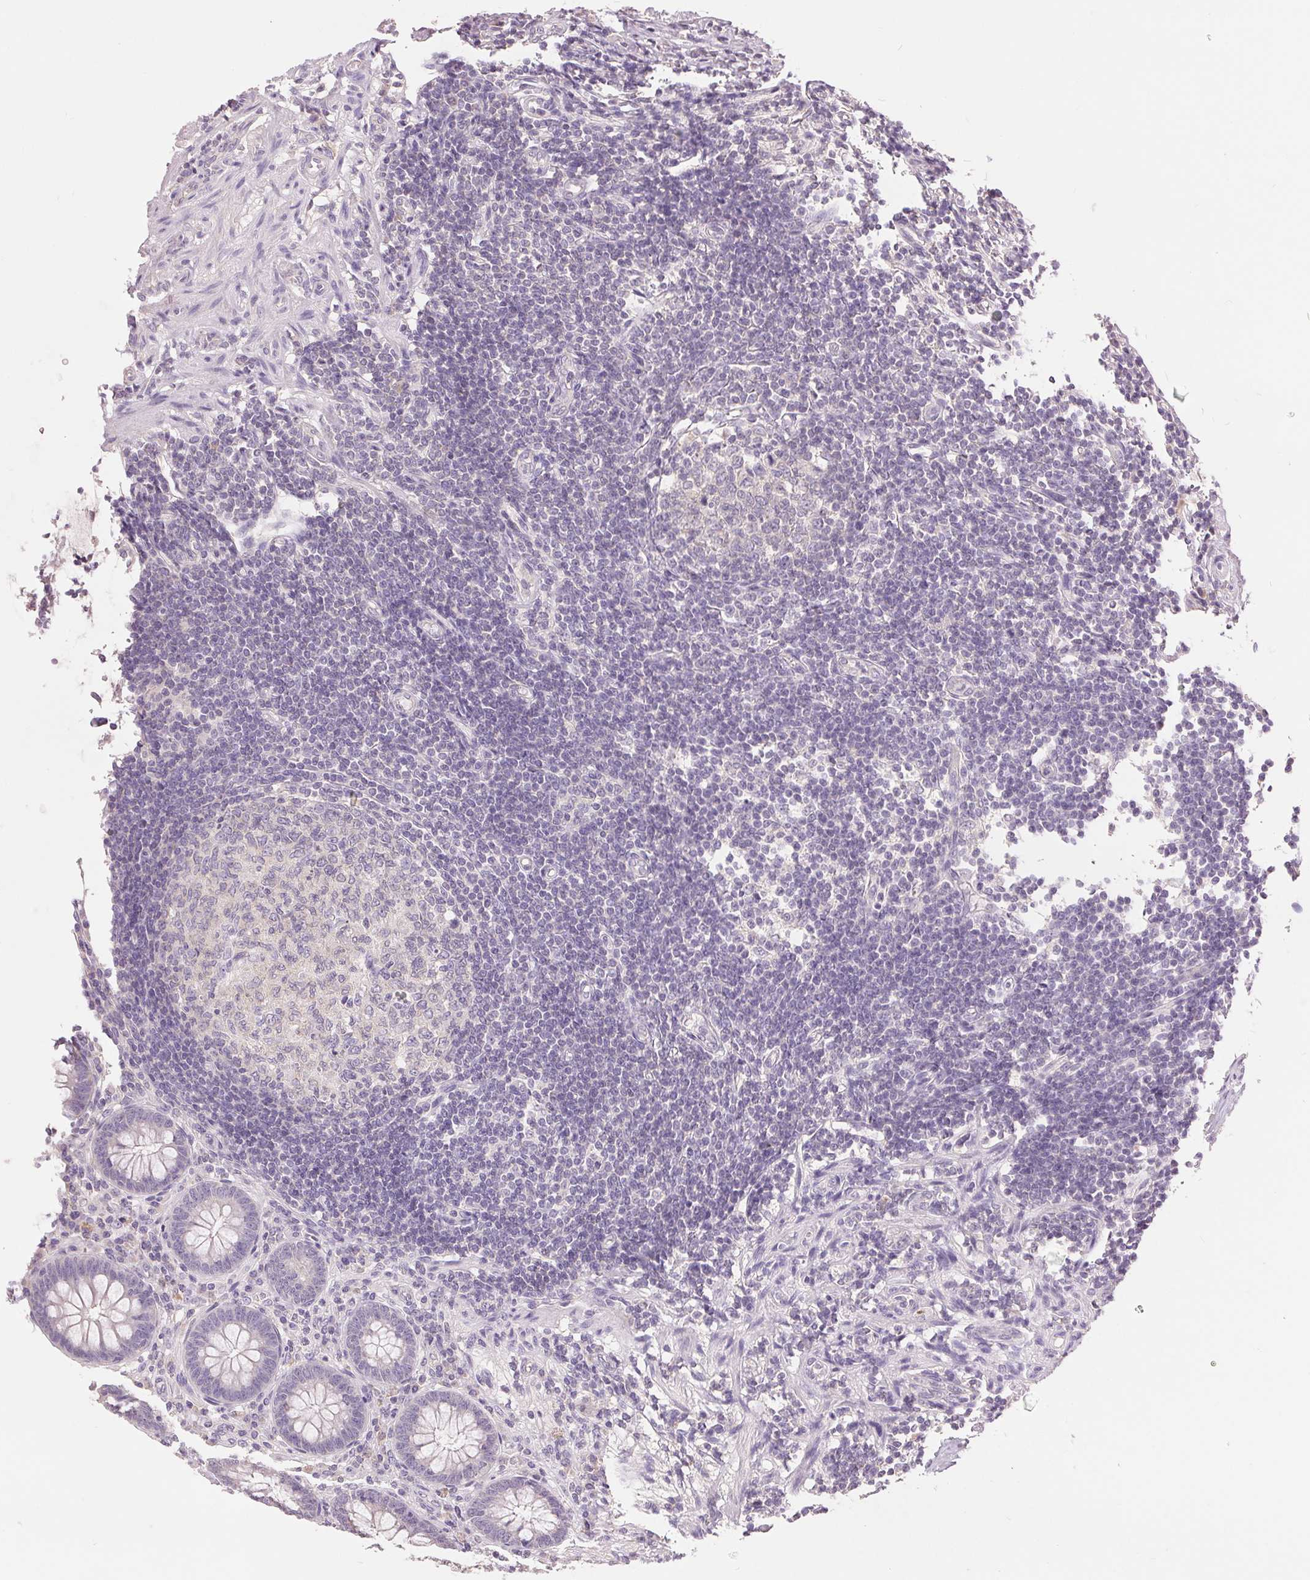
{"staining": {"intensity": "negative", "quantity": "none", "location": "none"}, "tissue": "appendix", "cell_type": "Glandular cells", "image_type": "normal", "snomed": [{"axis": "morphology", "description": "Normal tissue, NOS"}, {"axis": "topography", "description": "Appendix"}], "caption": "Glandular cells are negative for protein expression in unremarkable human appendix. (DAB (3,3'-diaminobenzidine) immunohistochemistry, high magnification).", "gene": "FXYD4", "patient": {"sex": "female", "age": 57}}